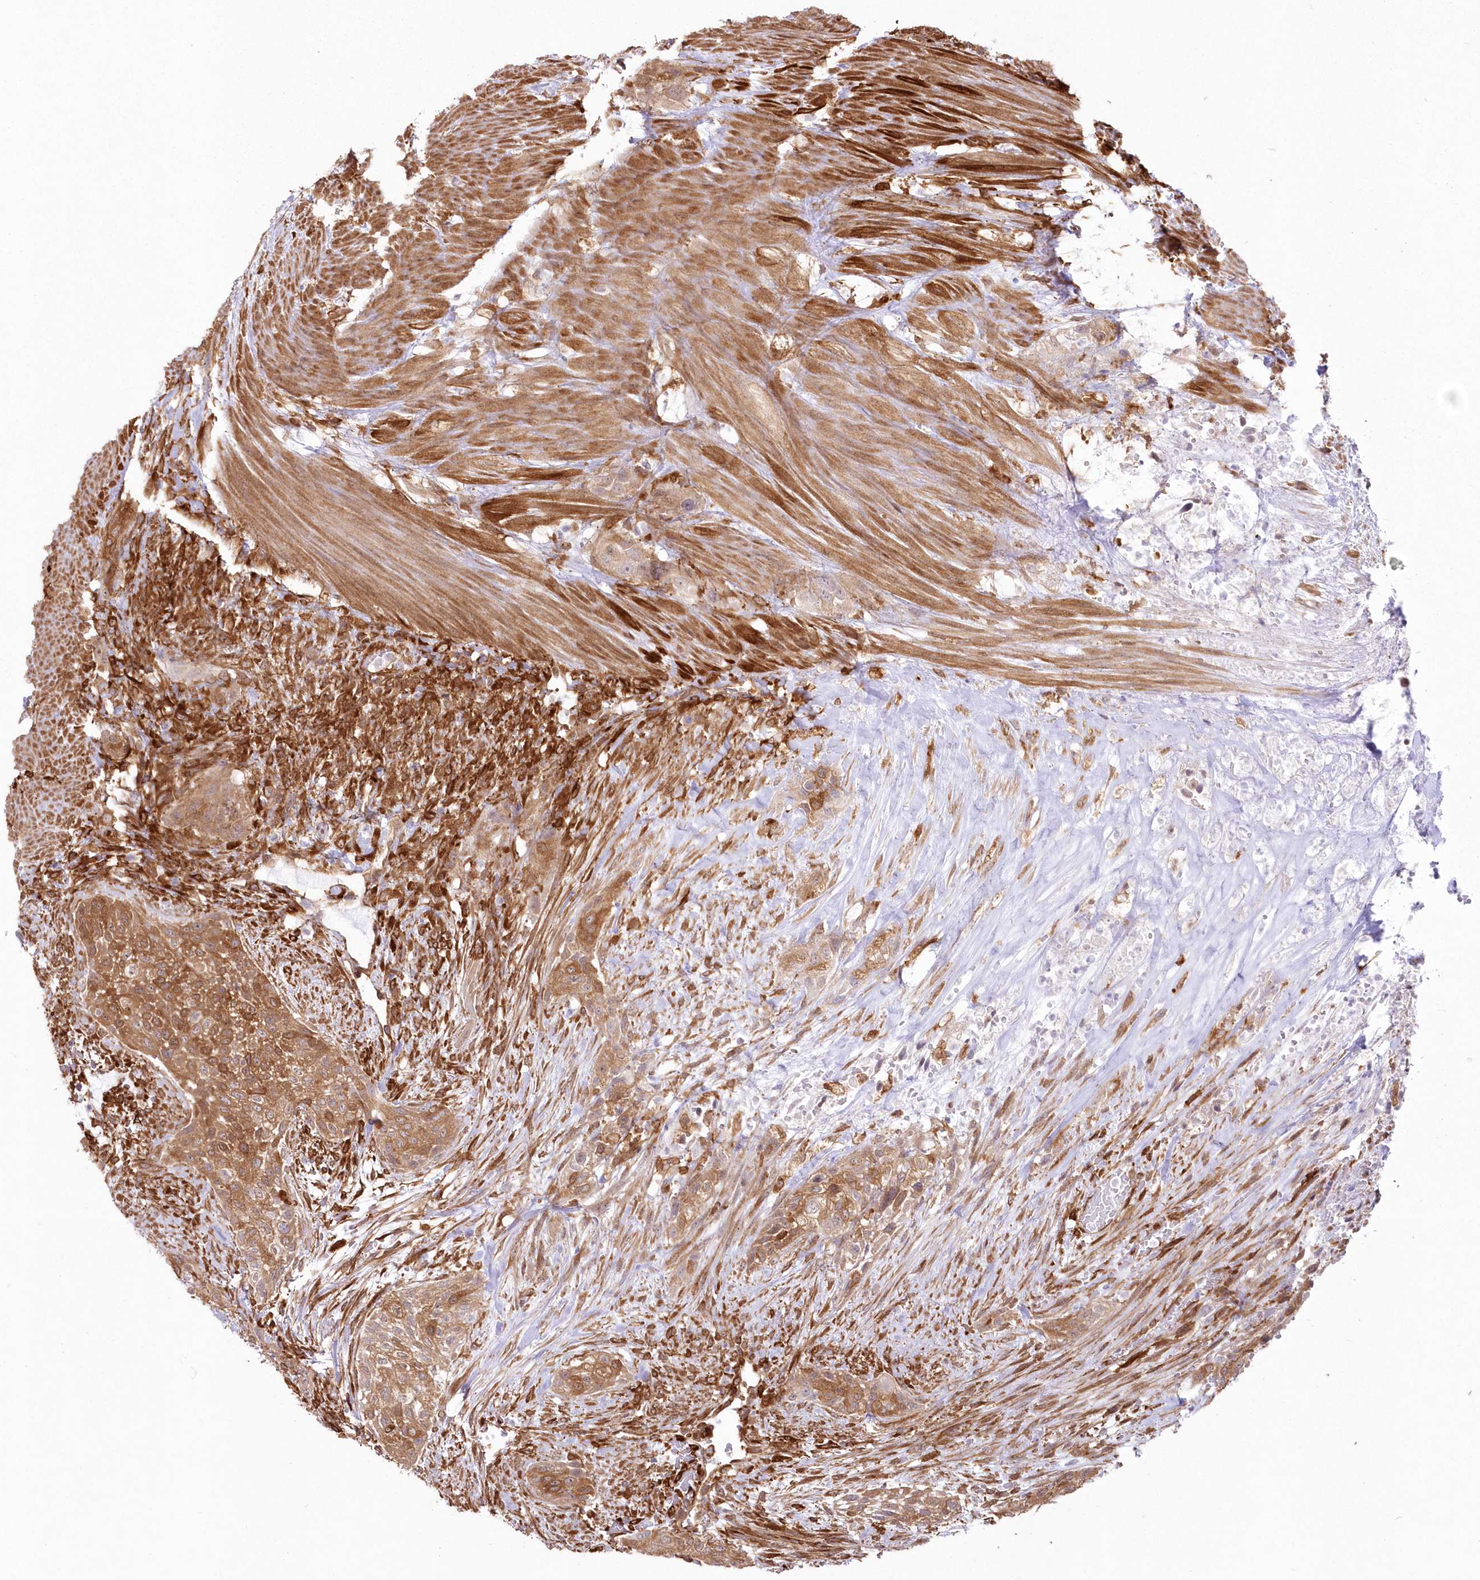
{"staining": {"intensity": "moderate", "quantity": ">75%", "location": "cytoplasmic/membranous"}, "tissue": "urothelial cancer", "cell_type": "Tumor cells", "image_type": "cancer", "snomed": [{"axis": "morphology", "description": "Urothelial carcinoma, High grade"}, {"axis": "topography", "description": "Urinary bladder"}], "caption": "Immunohistochemical staining of urothelial cancer exhibits moderate cytoplasmic/membranous protein positivity in about >75% of tumor cells.", "gene": "SH3PXD2B", "patient": {"sex": "male", "age": 35}}